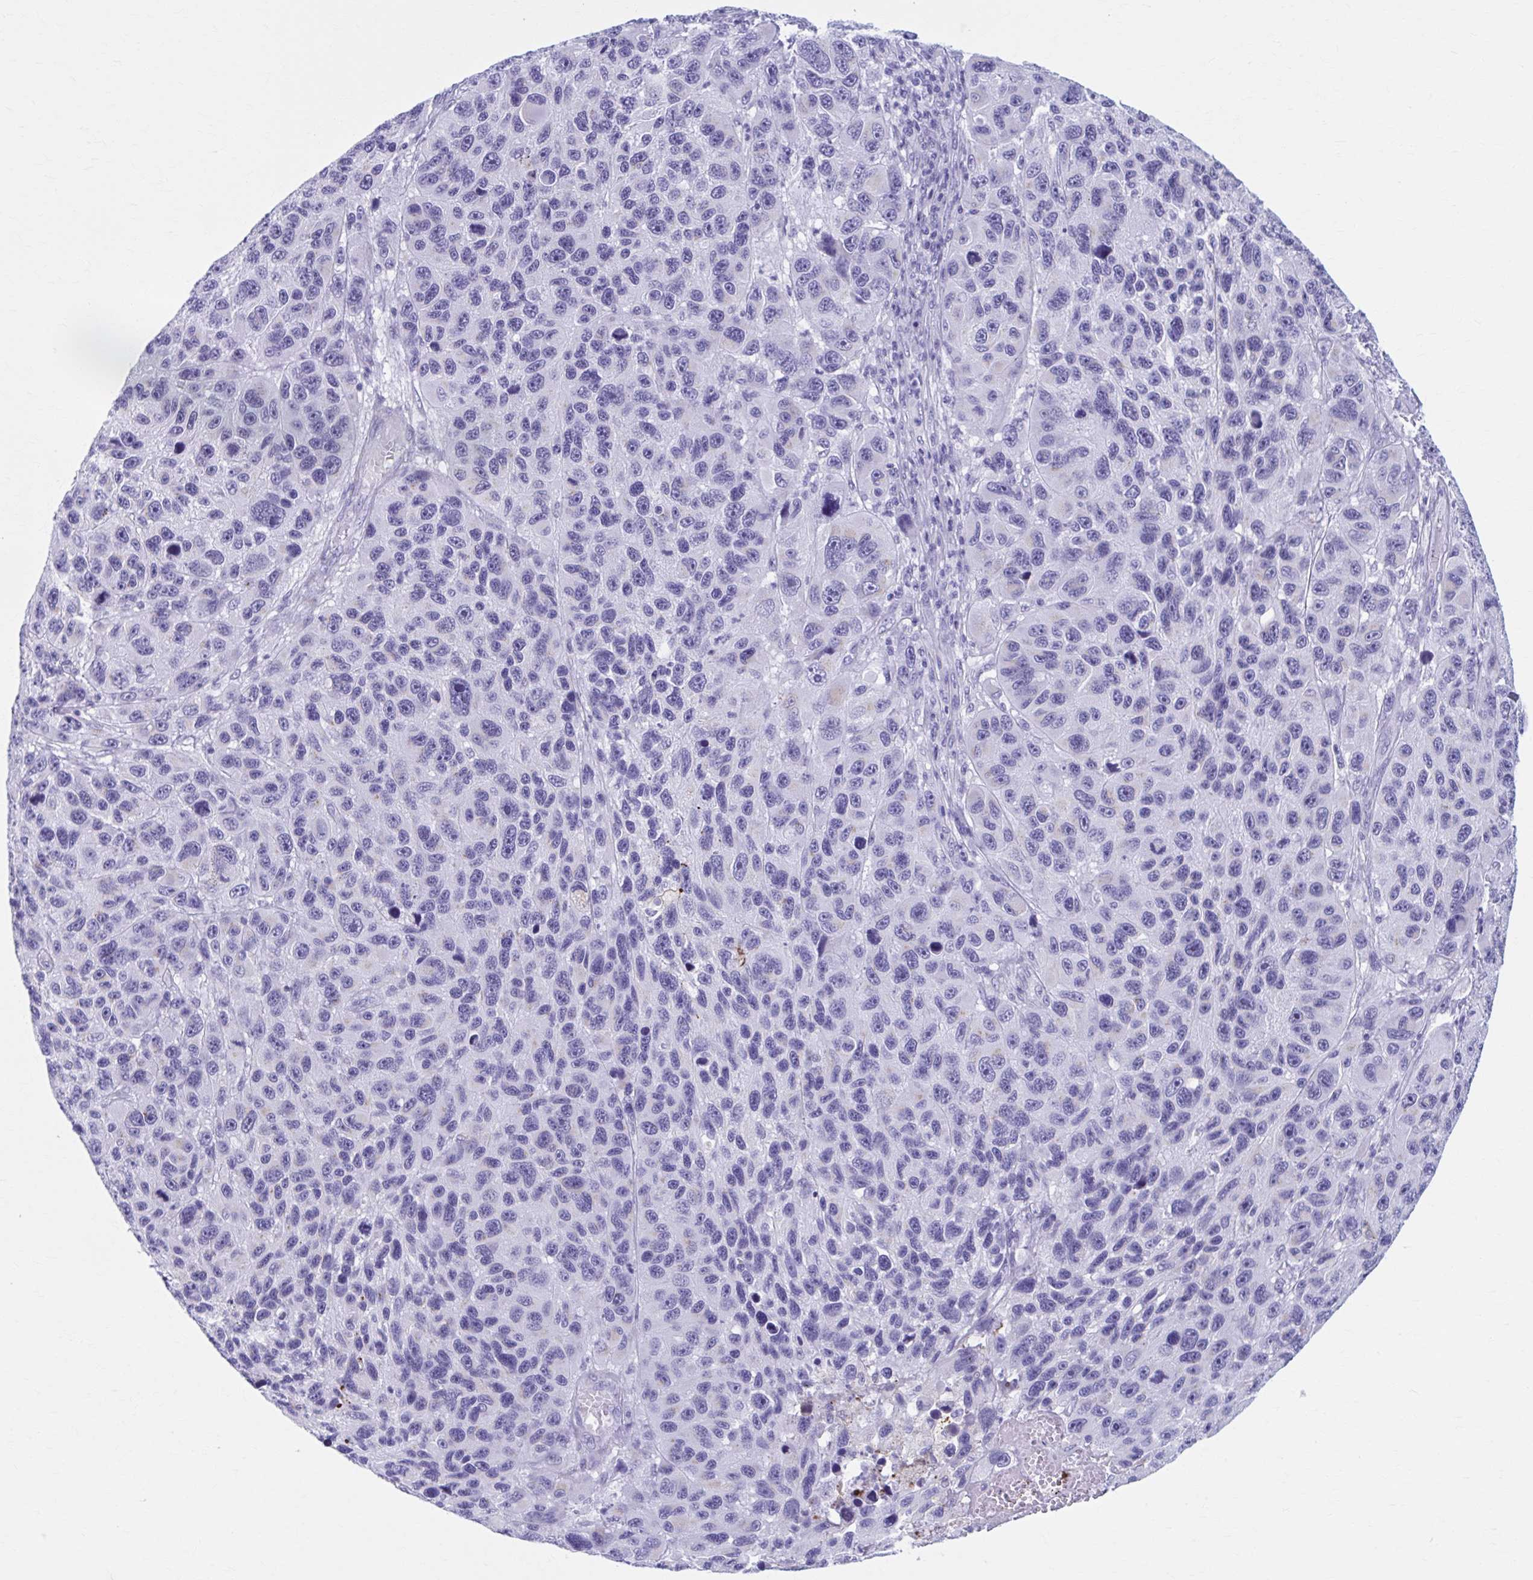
{"staining": {"intensity": "negative", "quantity": "none", "location": "none"}, "tissue": "melanoma", "cell_type": "Tumor cells", "image_type": "cancer", "snomed": [{"axis": "morphology", "description": "Malignant melanoma, NOS"}, {"axis": "topography", "description": "Skin"}], "caption": "Immunohistochemistry (IHC) of malignant melanoma displays no staining in tumor cells.", "gene": "KCNE2", "patient": {"sex": "male", "age": 53}}